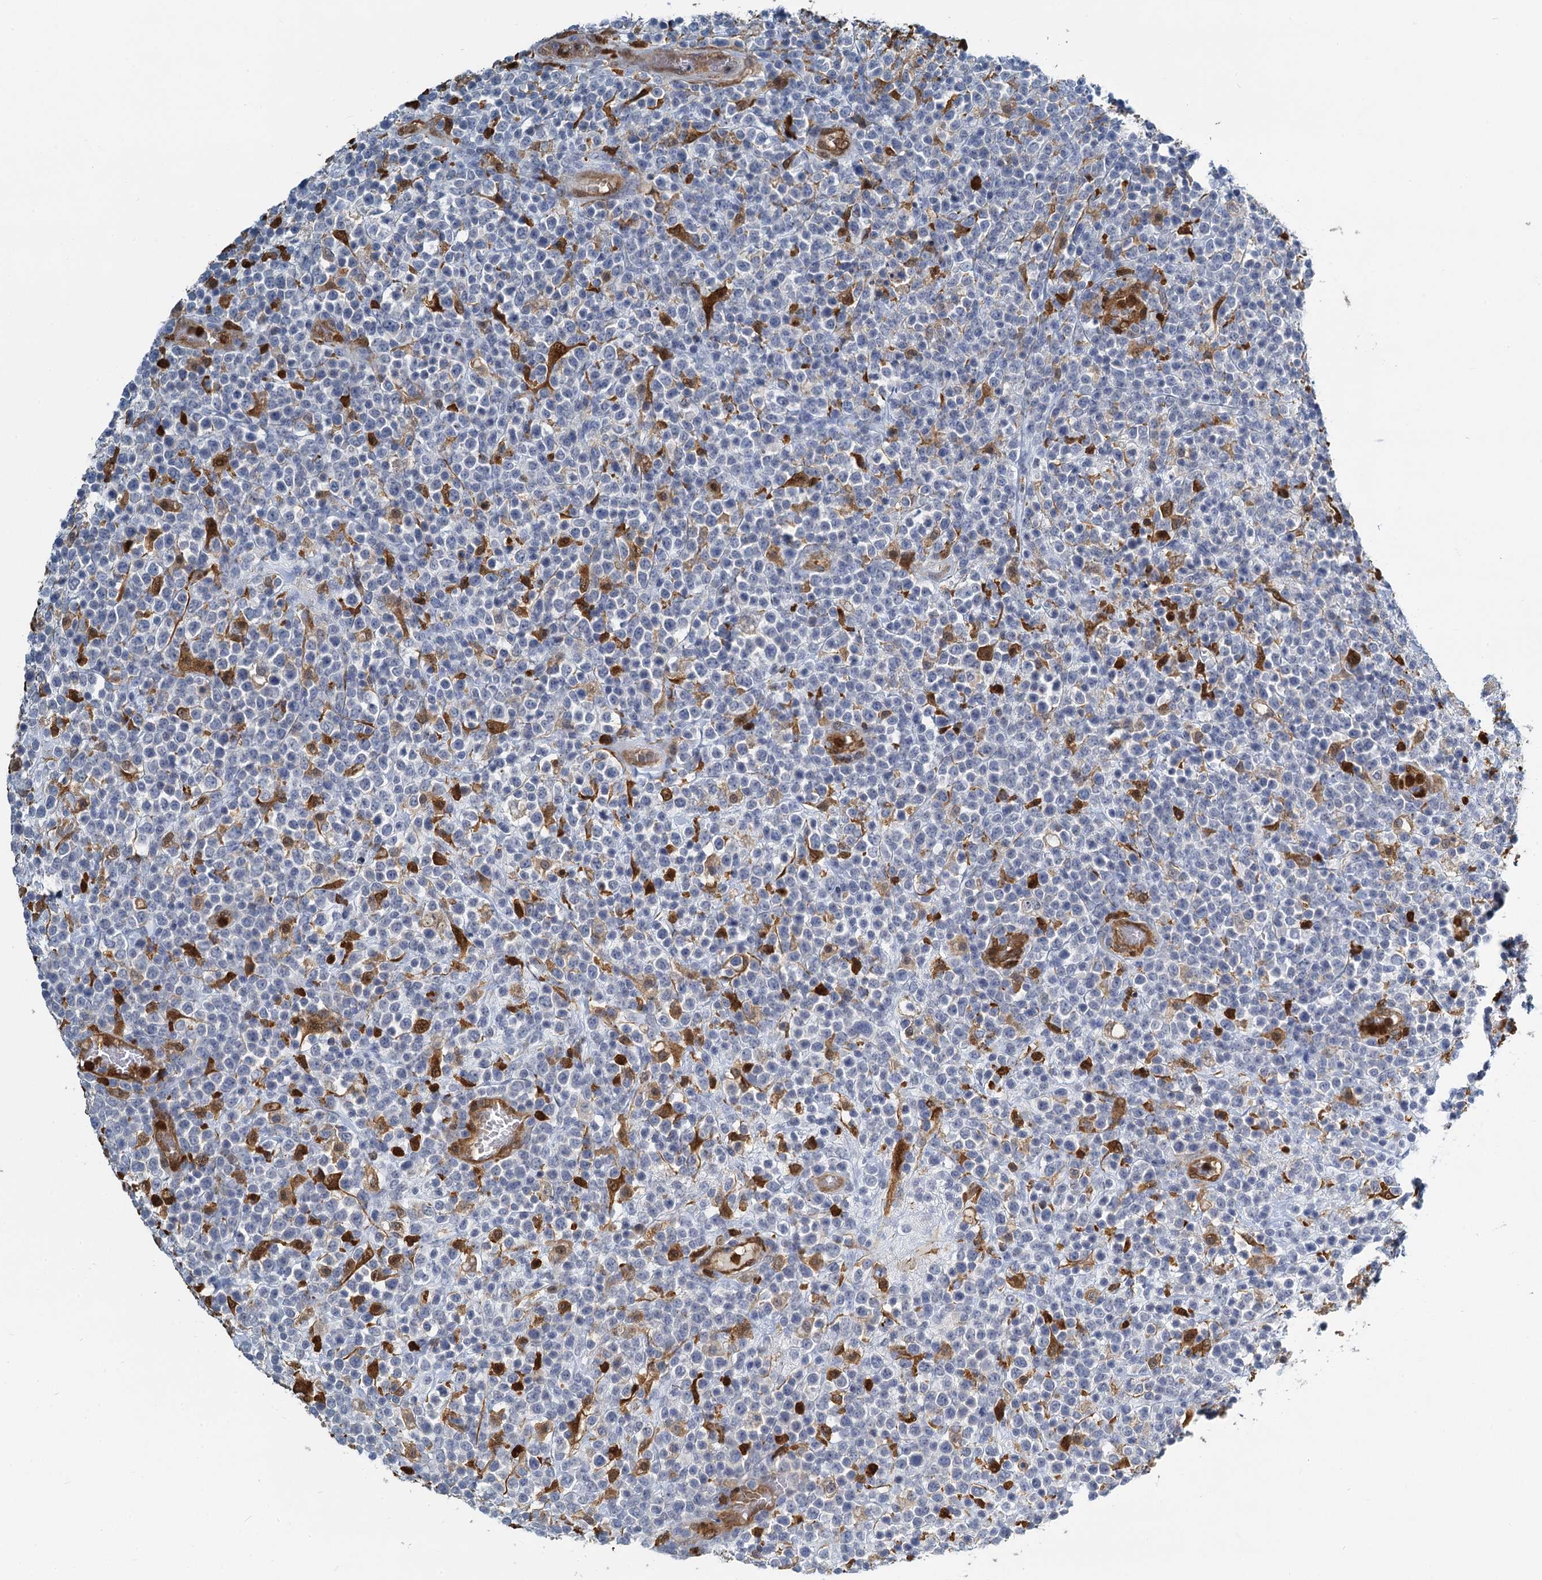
{"staining": {"intensity": "negative", "quantity": "none", "location": "none"}, "tissue": "lymphoma", "cell_type": "Tumor cells", "image_type": "cancer", "snomed": [{"axis": "morphology", "description": "Malignant lymphoma, non-Hodgkin's type, High grade"}, {"axis": "topography", "description": "Colon"}], "caption": "Immunohistochemistry photomicrograph of neoplastic tissue: human lymphoma stained with DAB (3,3'-diaminobenzidine) shows no significant protein positivity in tumor cells.", "gene": "S100A6", "patient": {"sex": "female", "age": 53}}